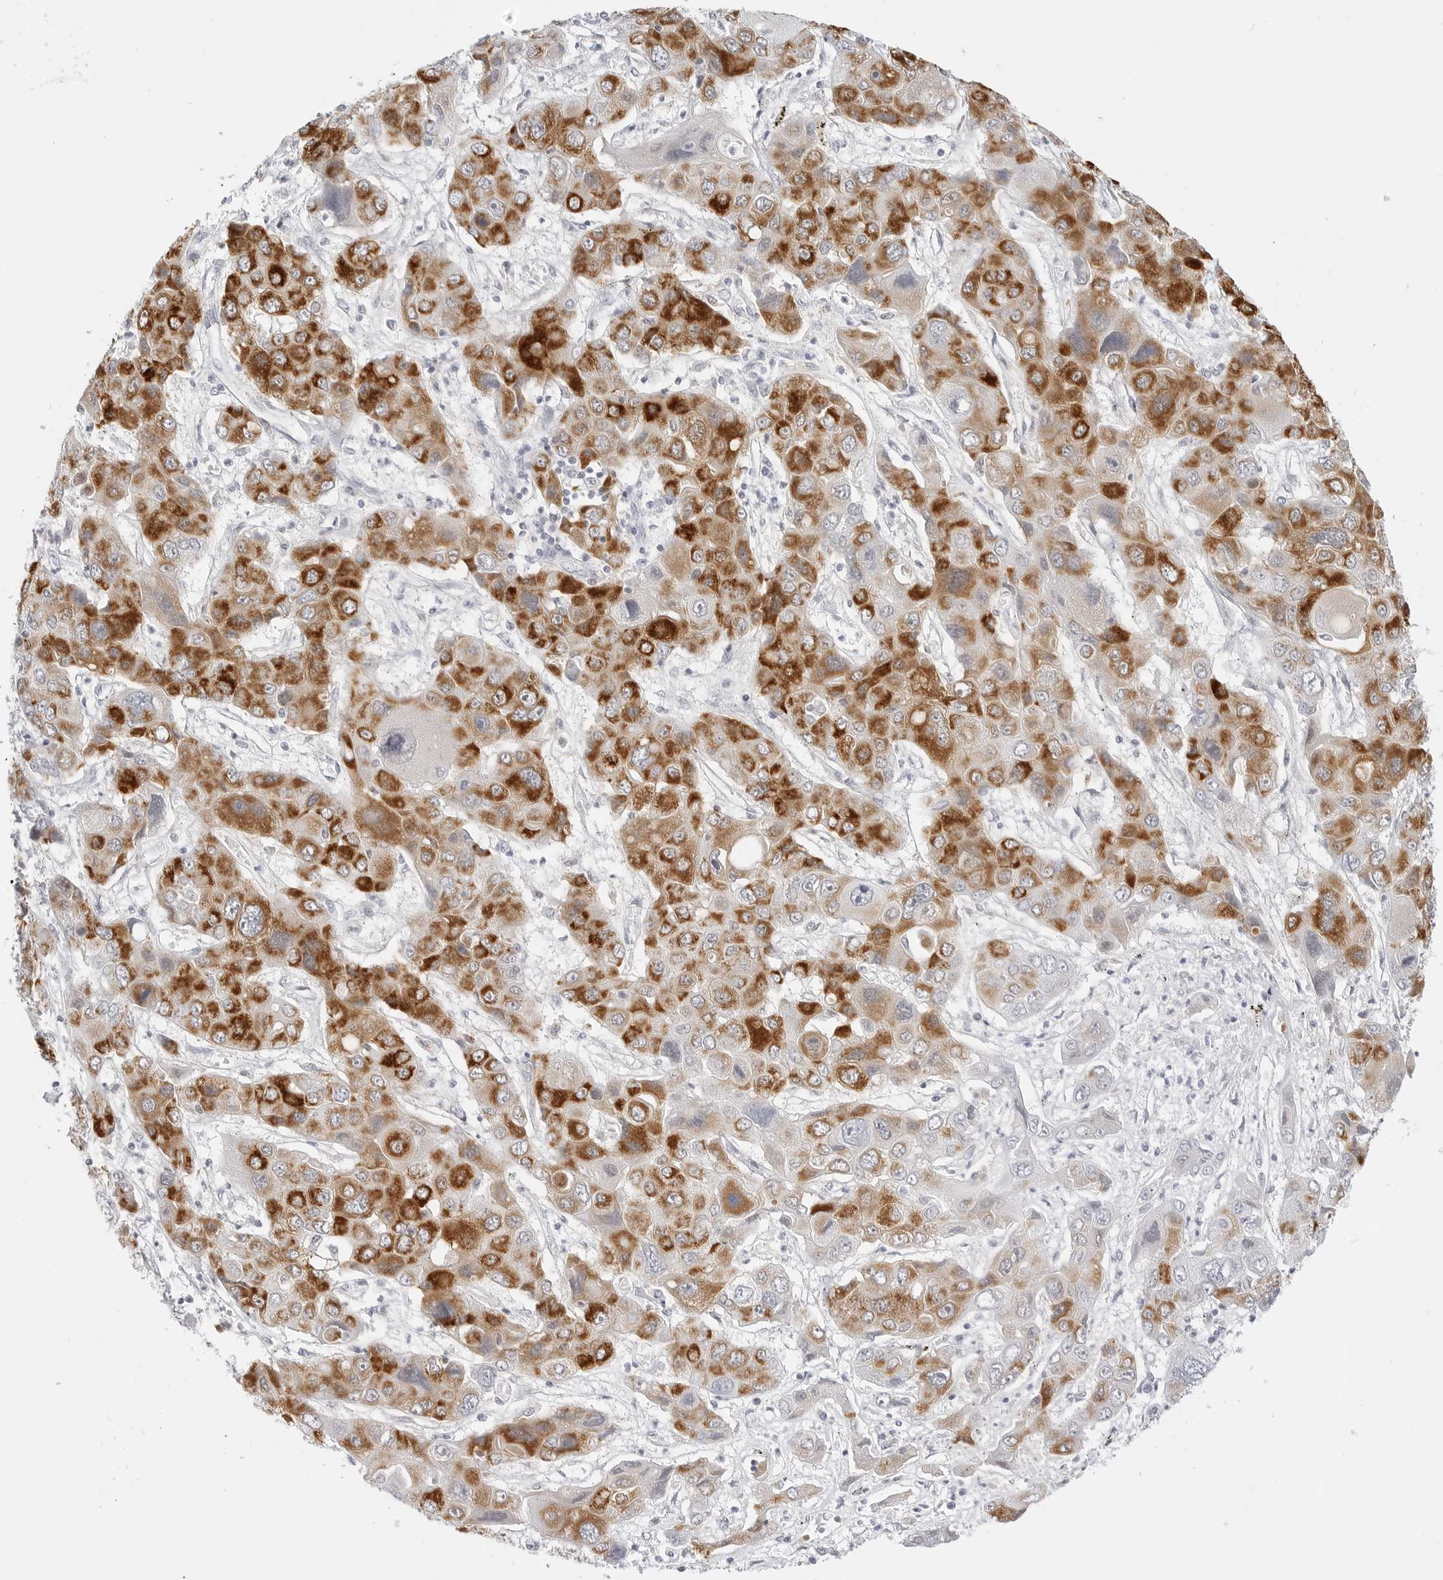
{"staining": {"intensity": "strong", "quantity": ">75%", "location": "cytoplasmic/membranous"}, "tissue": "liver cancer", "cell_type": "Tumor cells", "image_type": "cancer", "snomed": [{"axis": "morphology", "description": "Cholangiocarcinoma"}, {"axis": "topography", "description": "Liver"}], "caption": "A histopathology image showing strong cytoplasmic/membranous expression in approximately >75% of tumor cells in liver cholangiocarcinoma, as visualized by brown immunohistochemical staining.", "gene": "HMGCS2", "patient": {"sex": "male", "age": 67}}